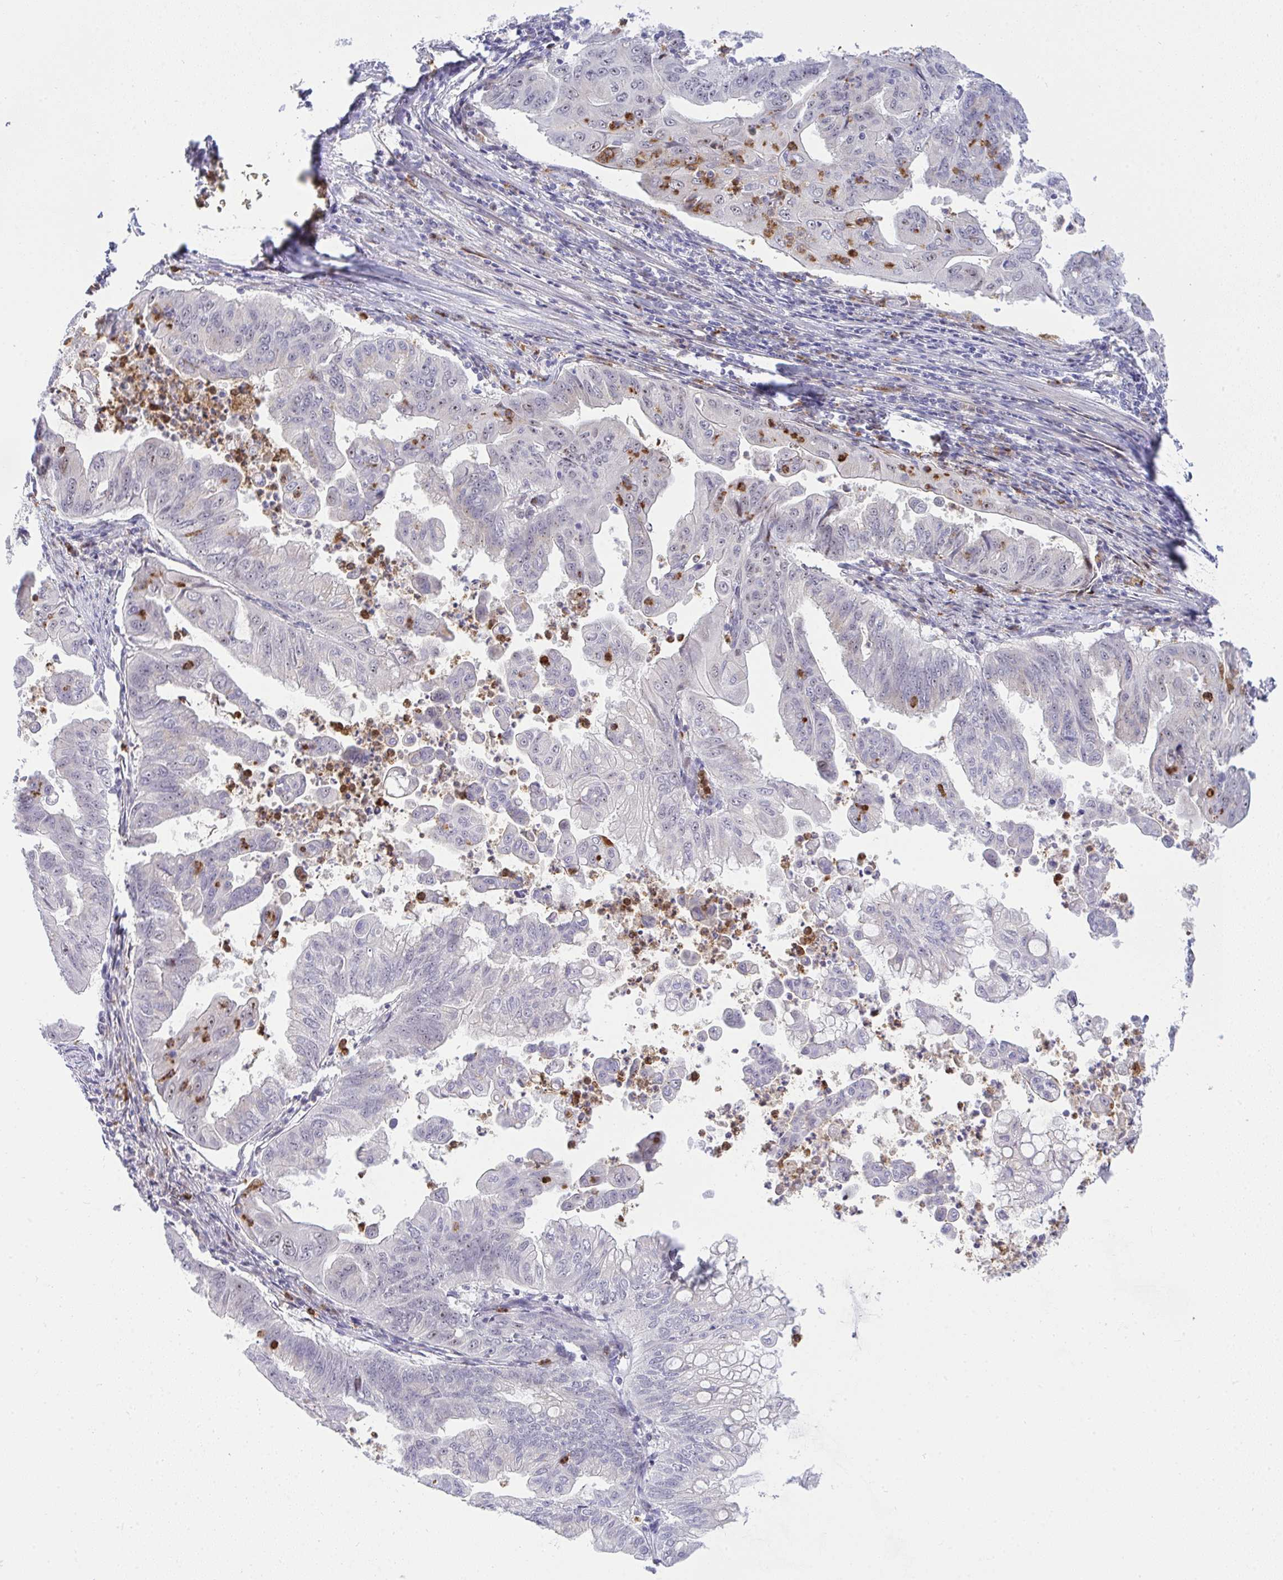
{"staining": {"intensity": "negative", "quantity": "none", "location": "none"}, "tissue": "stomach cancer", "cell_type": "Tumor cells", "image_type": "cancer", "snomed": [{"axis": "morphology", "description": "Adenocarcinoma, NOS"}, {"axis": "topography", "description": "Stomach, upper"}], "caption": "Immunohistochemical staining of human stomach cancer (adenocarcinoma) exhibits no significant positivity in tumor cells.", "gene": "ZNF554", "patient": {"sex": "male", "age": 80}}